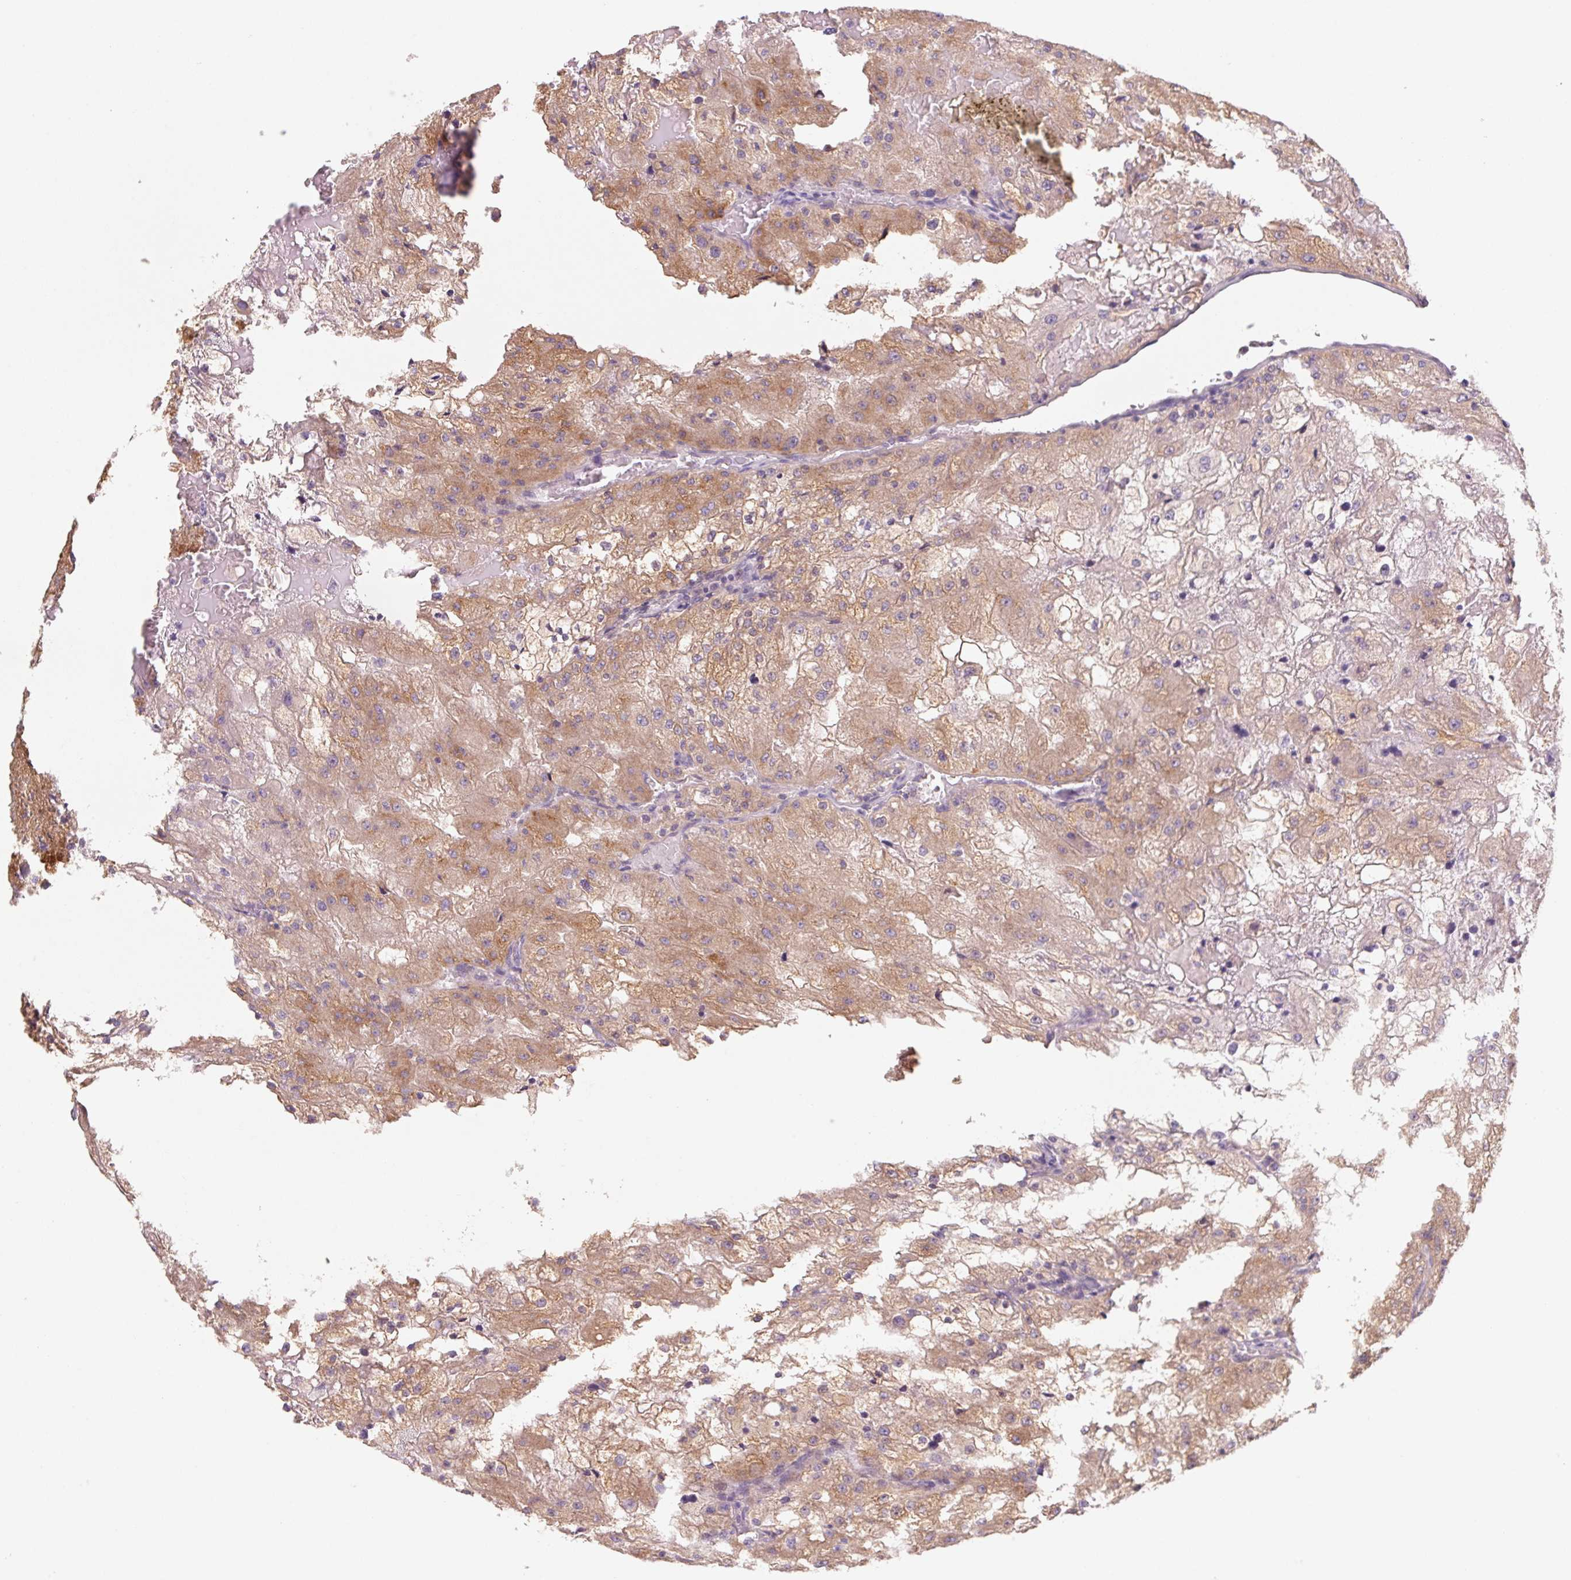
{"staining": {"intensity": "moderate", "quantity": ">75%", "location": "cytoplasmic/membranous"}, "tissue": "renal cancer", "cell_type": "Tumor cells", "image_type": "cancer", "snomed": [{"axis": "morphology", "description": "Adenocarcinoma, NOS"}, {"axis": "topography", "description": "Kidney"}], "caption": "Protein expression analysis of human renal cancer reveals moderate cytoplasmic/membranous expression in about >75% of tumor cells.", "gene": "RAB1A", "patient": {"sex": "female", "age": 74}}